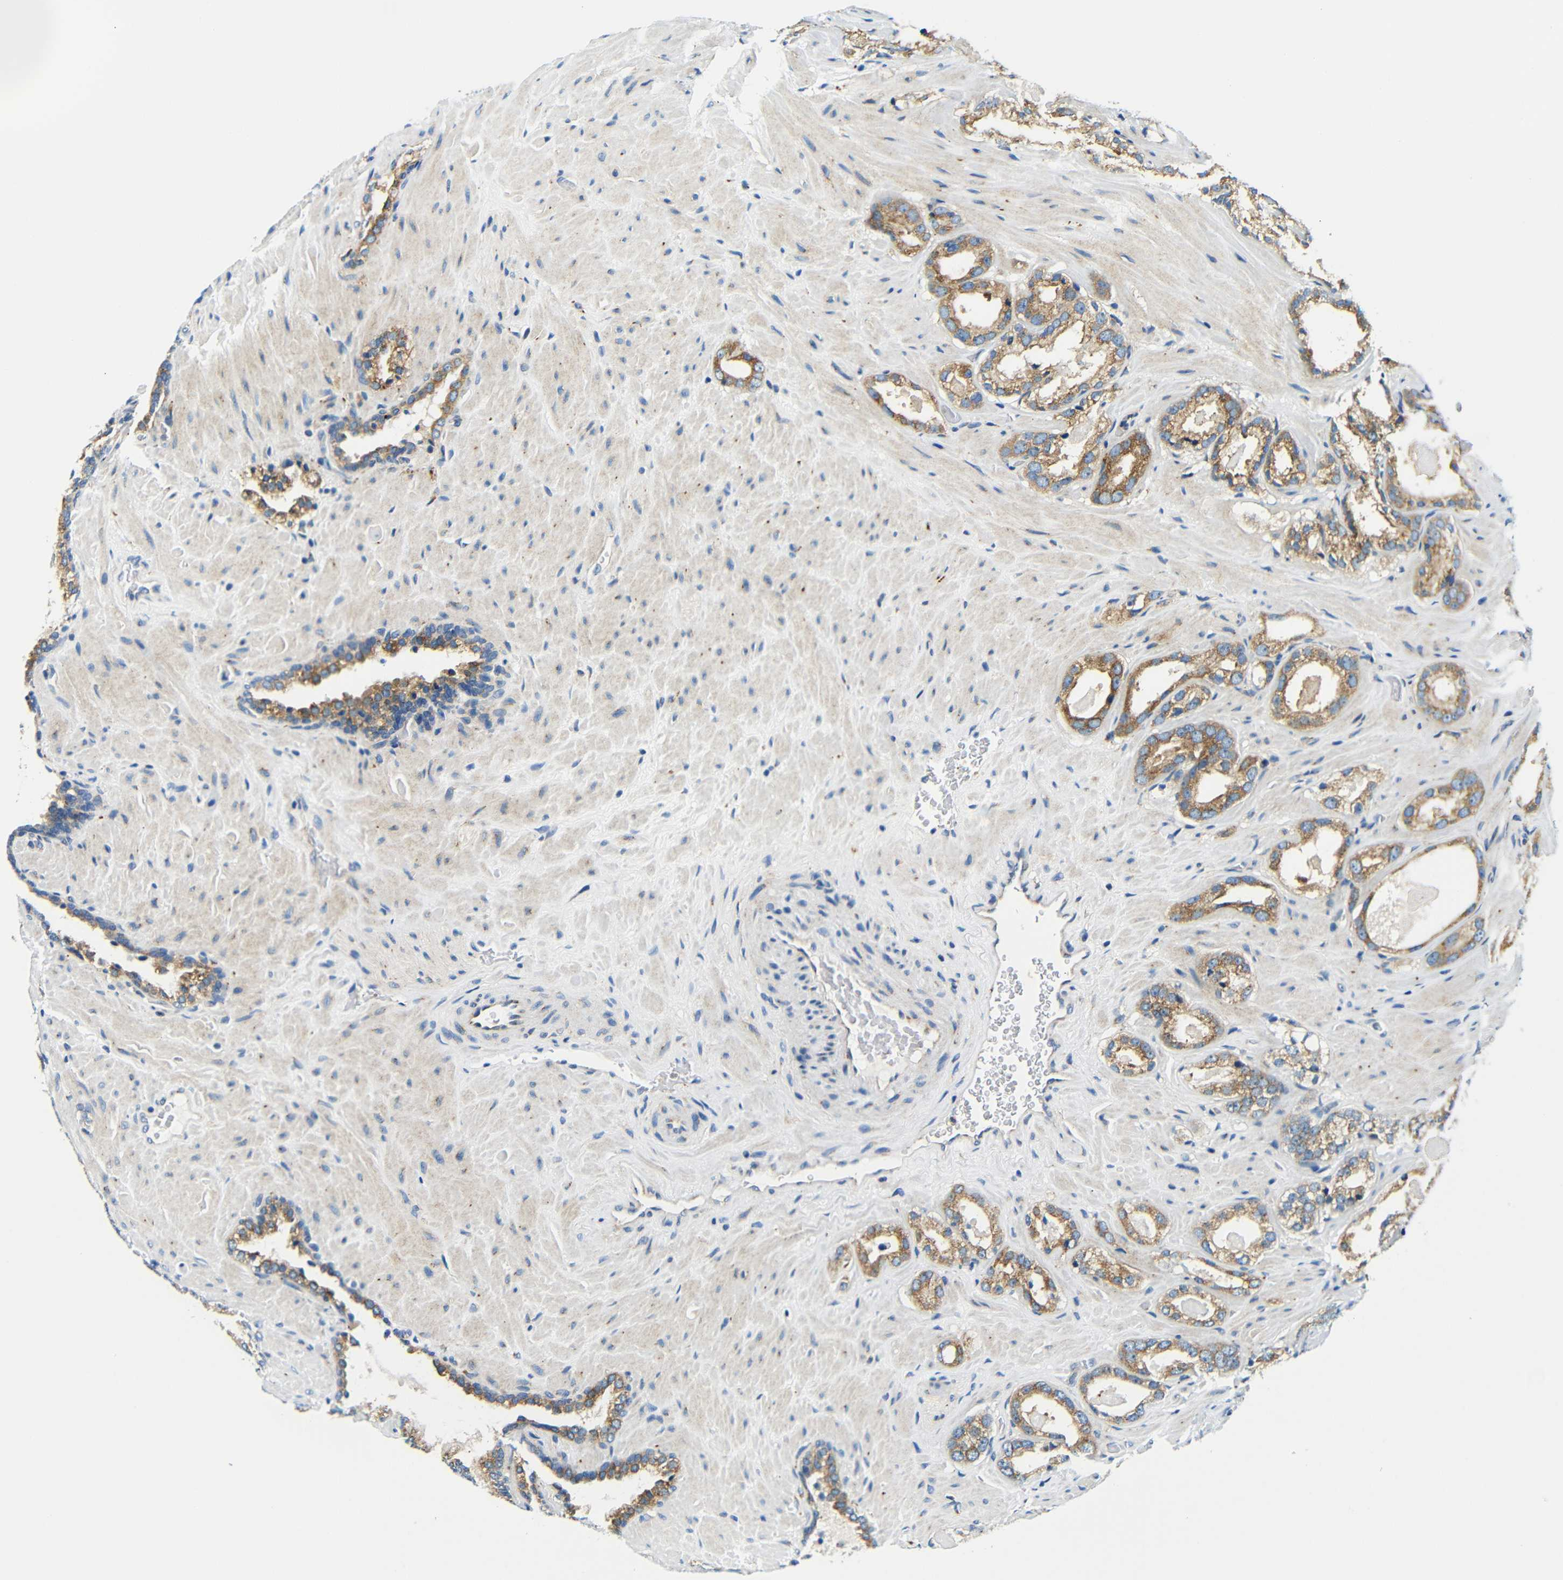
{"staining": {"intensity": "moderate", "quantity": ">75%", "location": "cytoplasmic/membranous"}, "tissue": "prostate cancer", "cell_type": "Tumor cells", "image_type": "cancer", "snomed": [{"axis": "morphology", "description": "Adenocarcinoma, High grade"}, {"axis": "topography", "description": "Prostate"}], "caption": "Prostate adenocarcinoma (high-grade) stained for a protein (brown) demonstrates moderate cytoplasmic/membranous positive positivity in about >75% of tumor cells.", "gene": "USO1", "patient": {"sex": "male", "age": 64}}